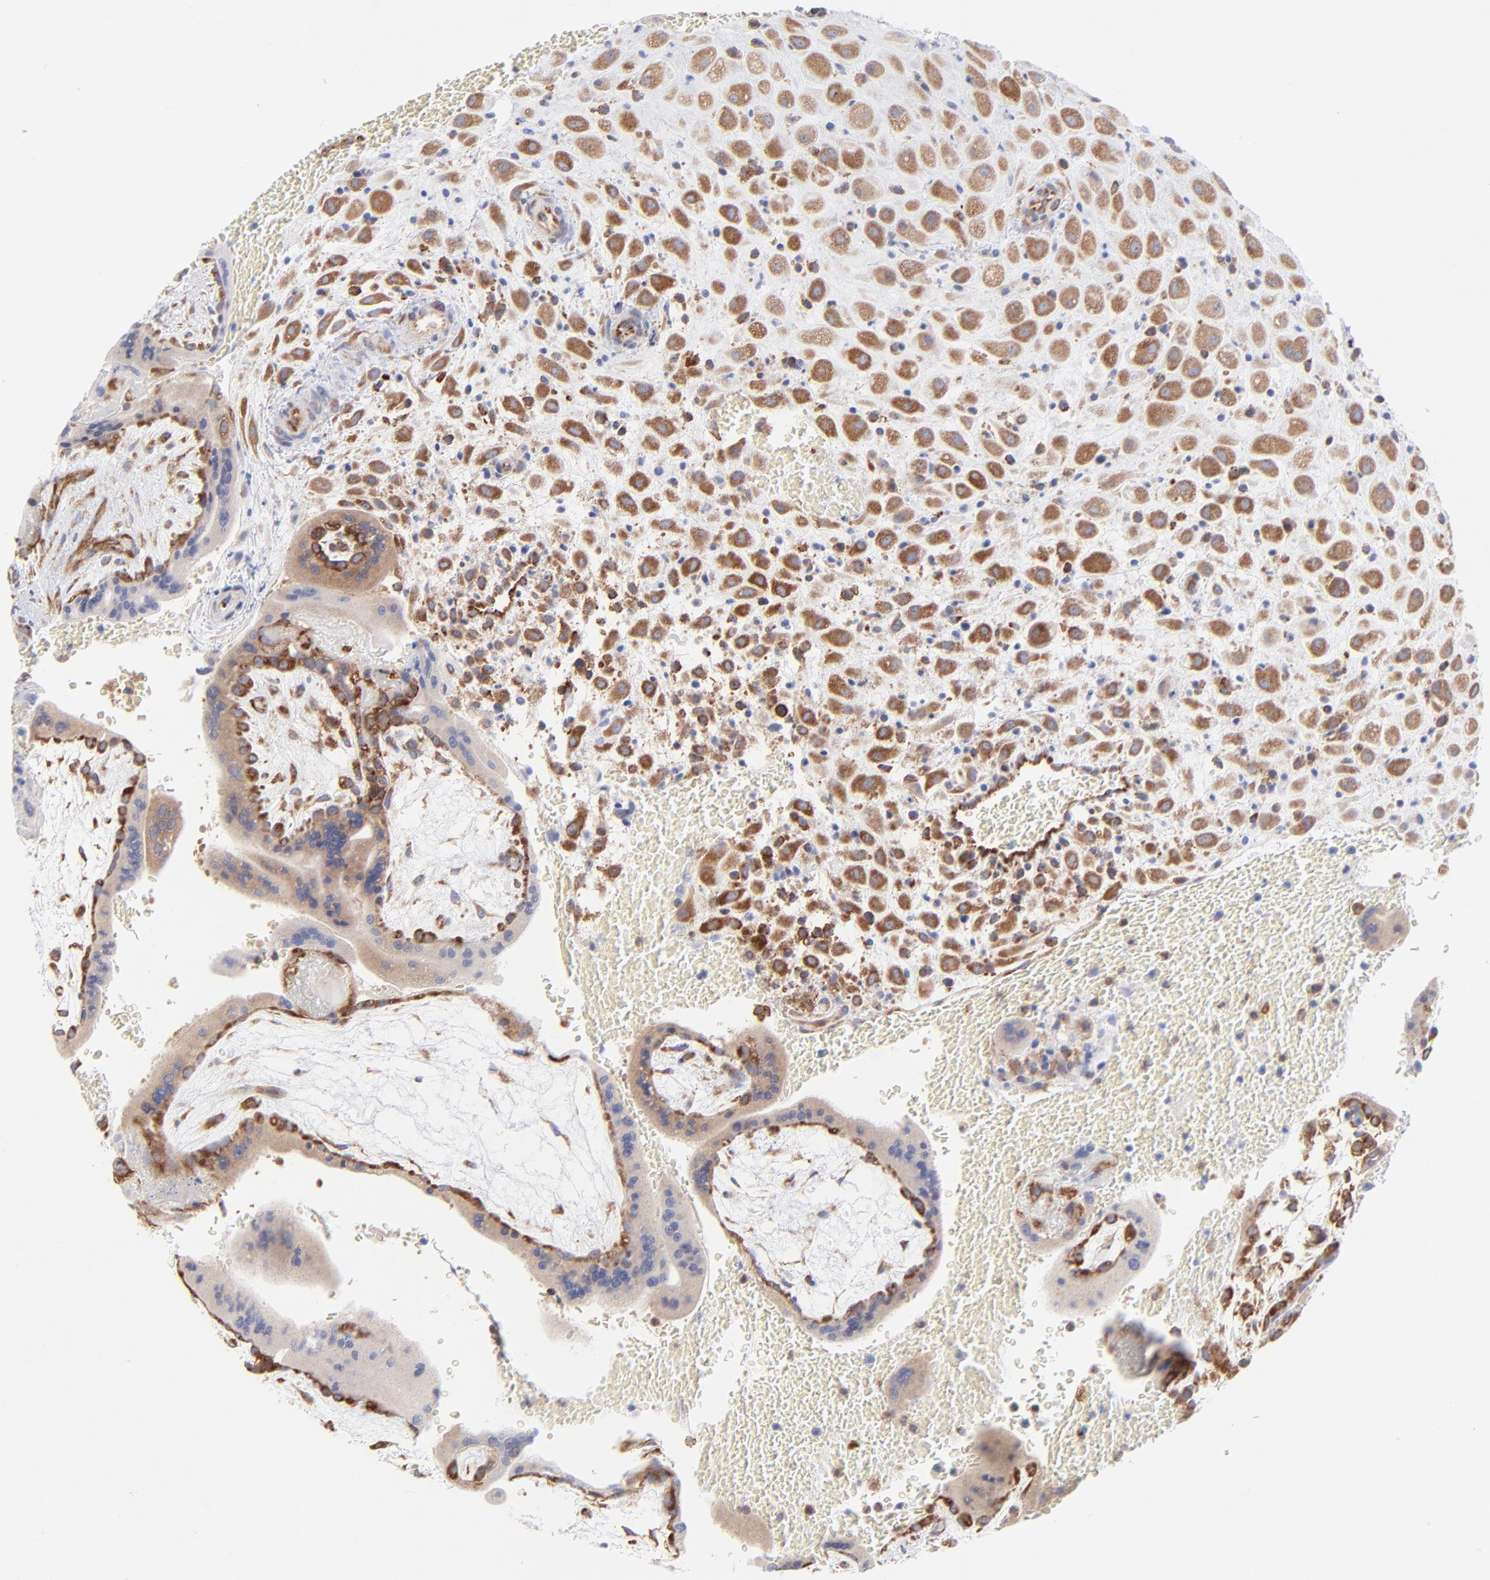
{"staining": {"intensity": "moderate", "quantity": ">75%", "location": "cytoplasmic/membranous"}, "tissue": "placenta", "cell_type": "Decidual cells", "image_type": "normal", "snomed": [{"axis": "morphology", "description": "Normal tissue, NOS"}, {"axis": "topography", "description": "Placenta"}], "caption": "IHC image of benign placenta stained for a protein (brown), which demonstrates medium levels of moderate cytoplasmic/membranous expression in approximately >75% of decidual cells.", "gene": "EIF2AK2", "patient": {"sex": "female", "age": 35}}